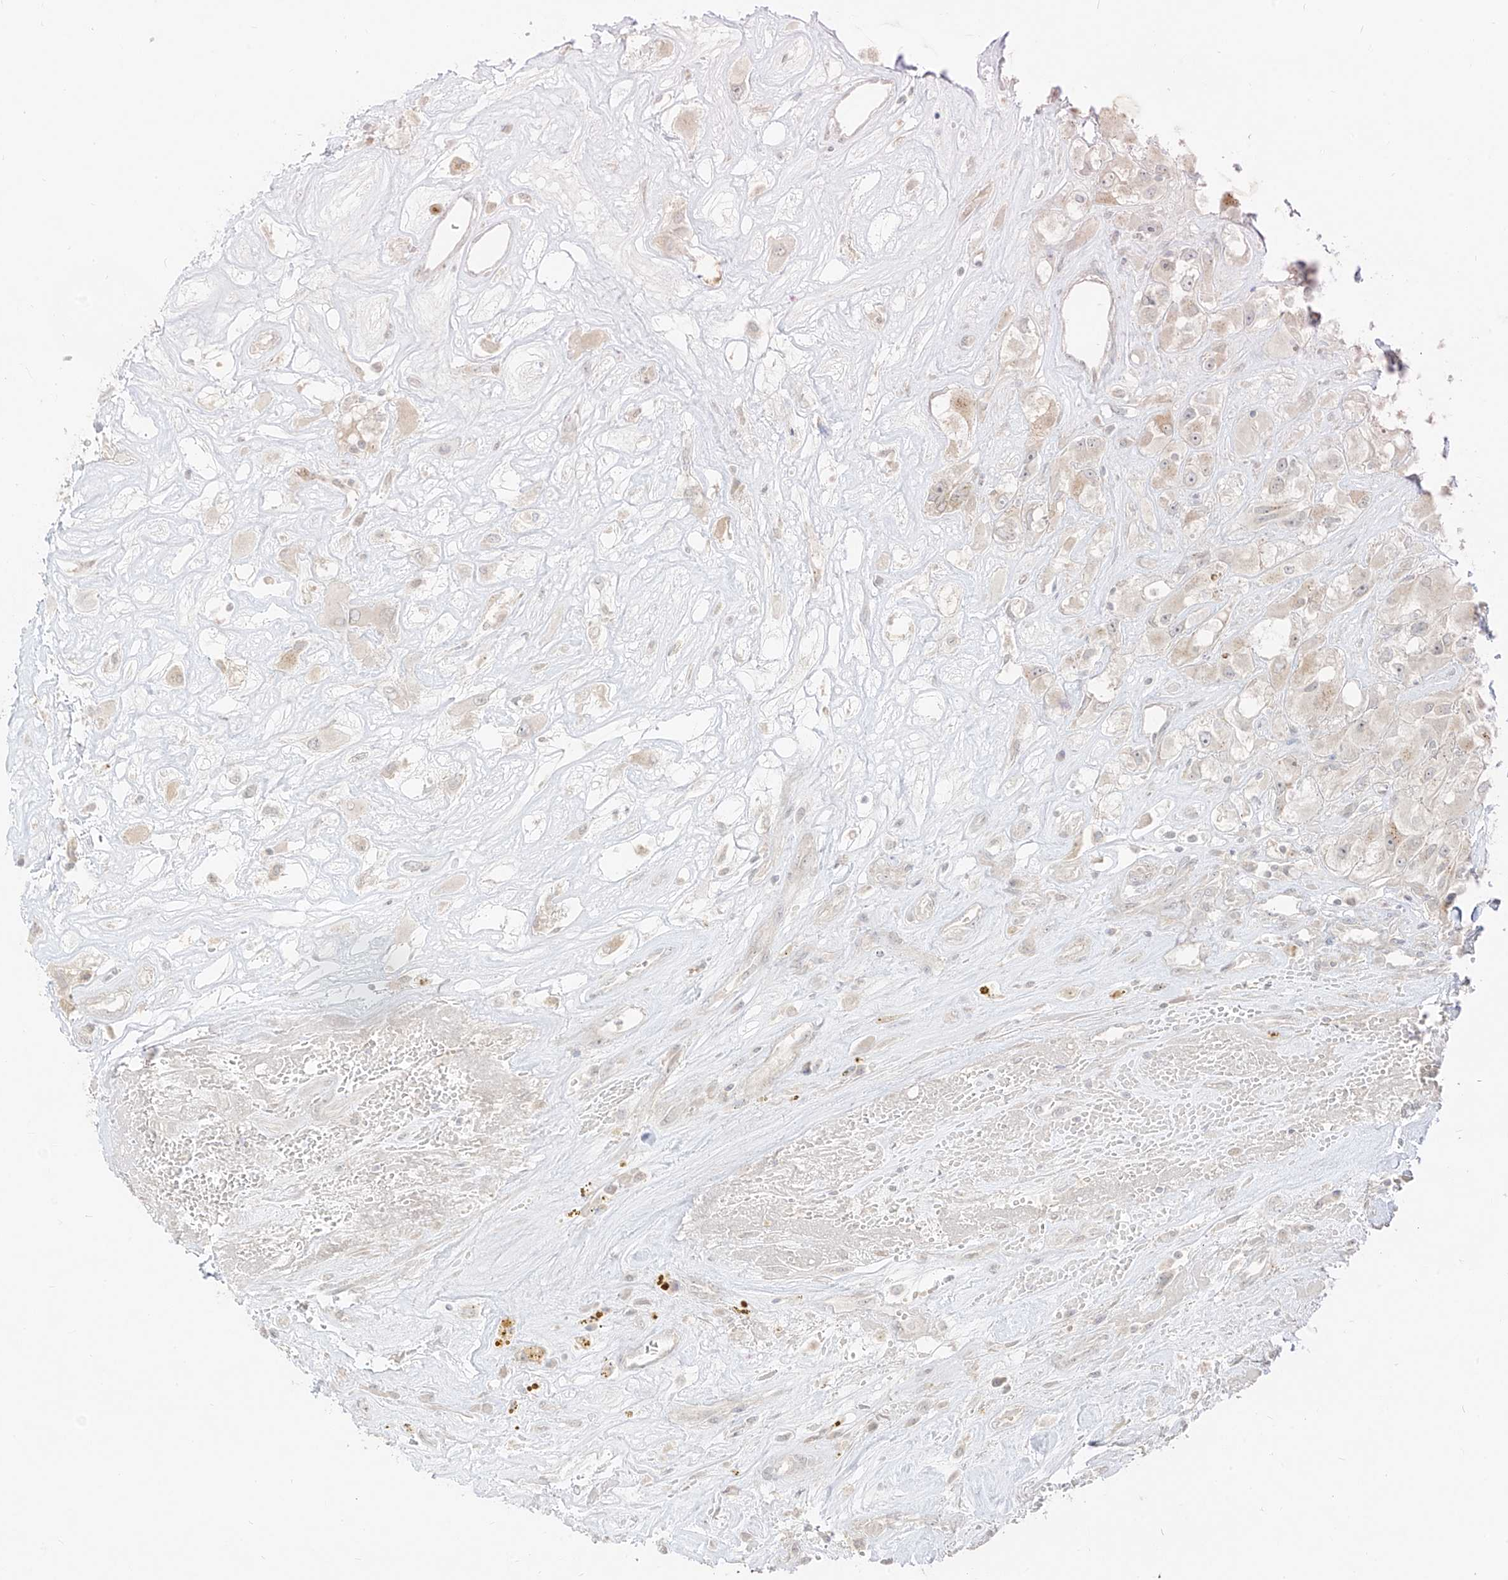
{"staining": {"intensity": "weak", "quantity": "<25%", "location": "cytoplasmic/membranous"}, "tissue": "renal cancer", "cell_type": "Tumor cells", "image_type": "cancer", "snomed": [{"axis": "morphology", "description": "Adenocarcinoma, NOS"}, {"axis": "topography", "description": "Kidney"}], "caption": "DAB (3,3'-diaminobenzidine) immunohistochemical staining of human renal cancer displays no significant expression in tumor cells.", "gene": "LIPT1", "patient": {"sex": "female", "age": 52}}